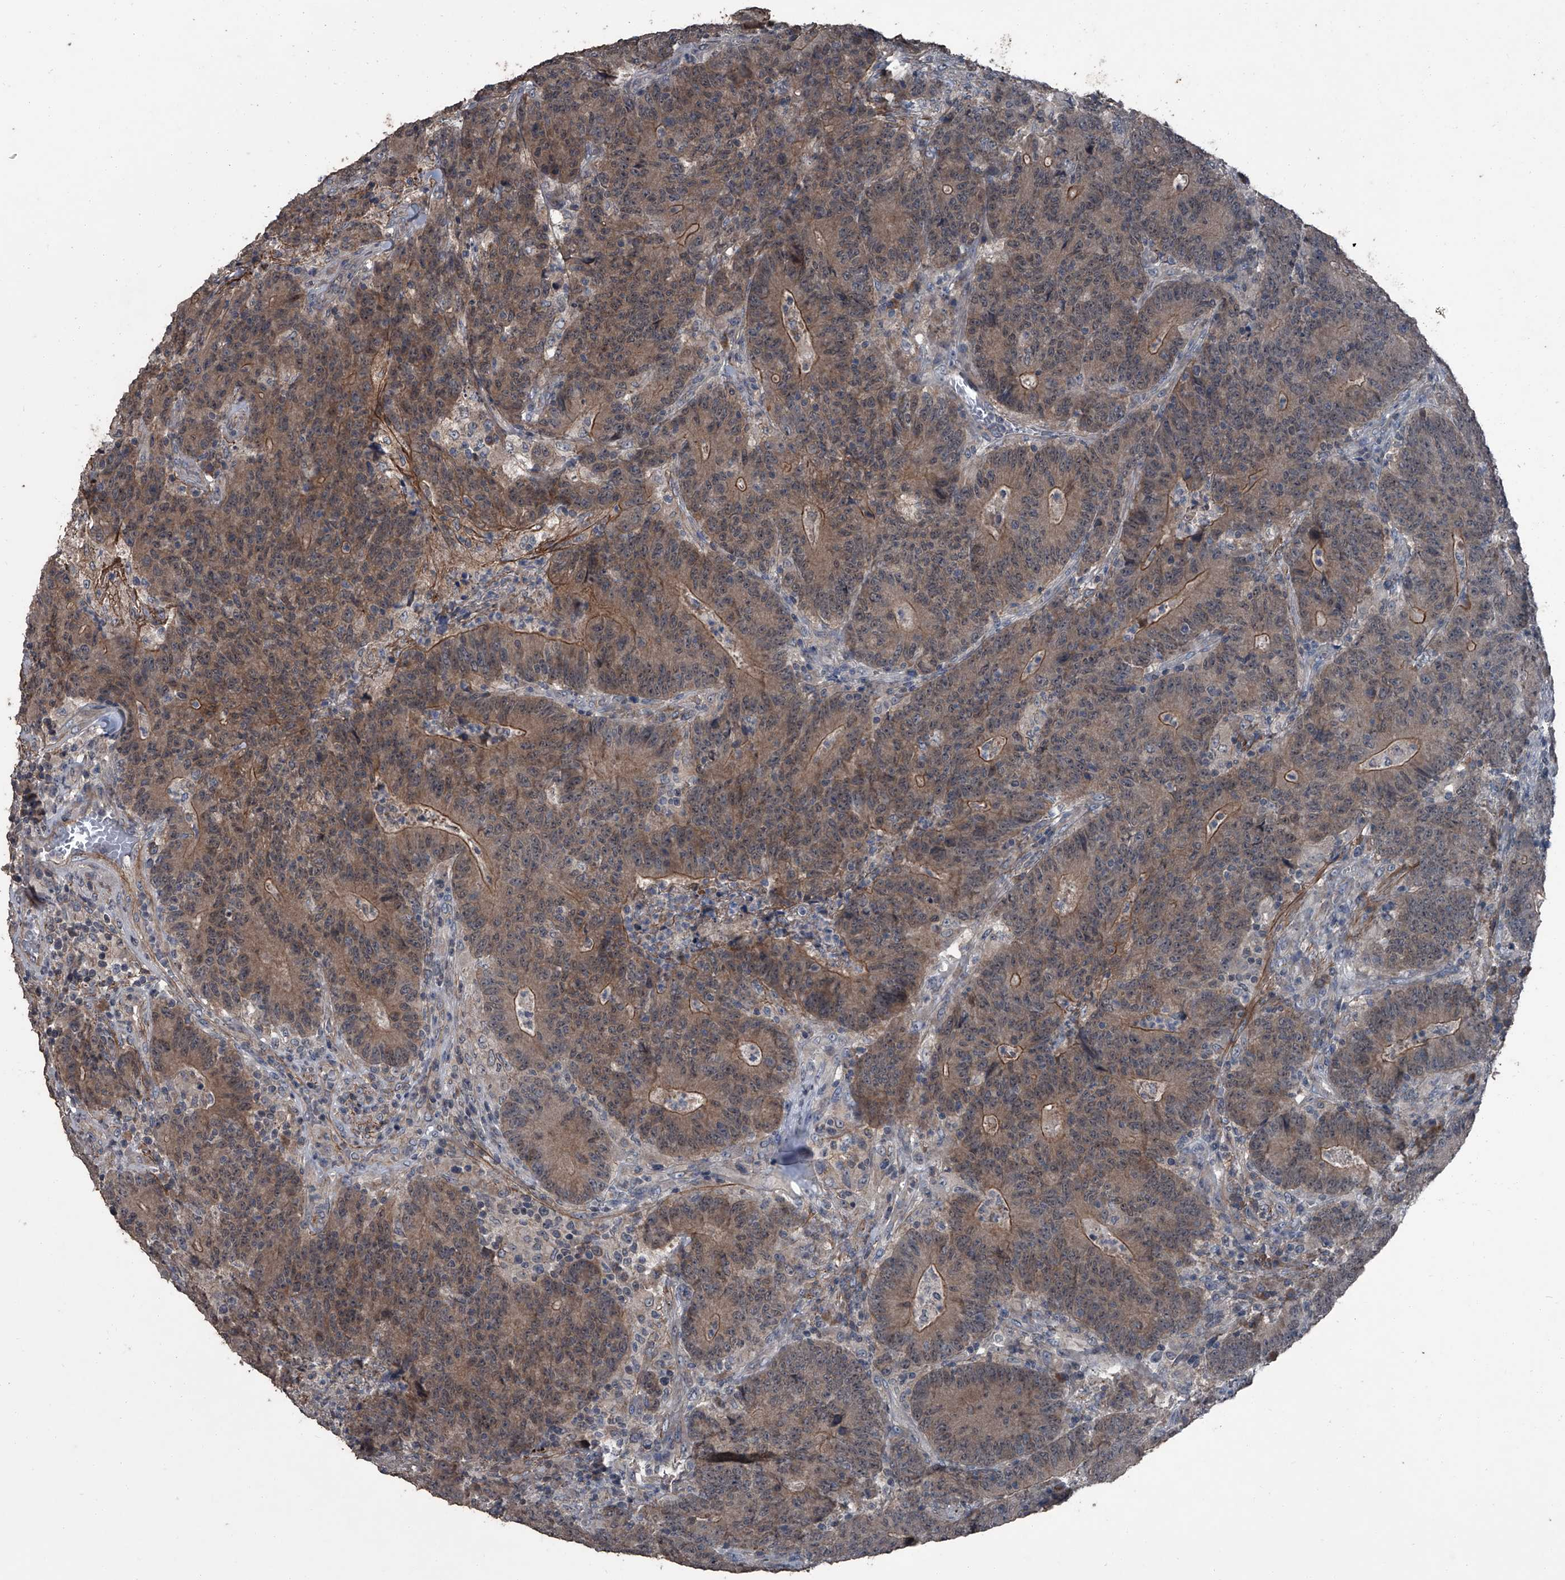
{"staining": {"intensity": "moderate", "quantity": "25%-75%", "location": "cytoplasmic/membranous,nuclear"}, "tissue": "colorectal cancer", "cell_type": "Tumor cells", "image_type": "cancer", "snomed": [{"axis": "morphology", "description": "Normal tissue, NOS"}, {"axis": "morphology", "description": "Adenocarcinoma, NOS"}, {"axis": "topography", "description": "Colon"}], "caption": "About 25%-75% of tumor cells in human colorectal cancer (adenocarcinoma) exhibit moderate cytoplasmic/membranous and nuclear protein expression as visualized by brown immunohistochemical staining.", "gene": "OARD1", "patient": {"sex": "female", "age": 75}}